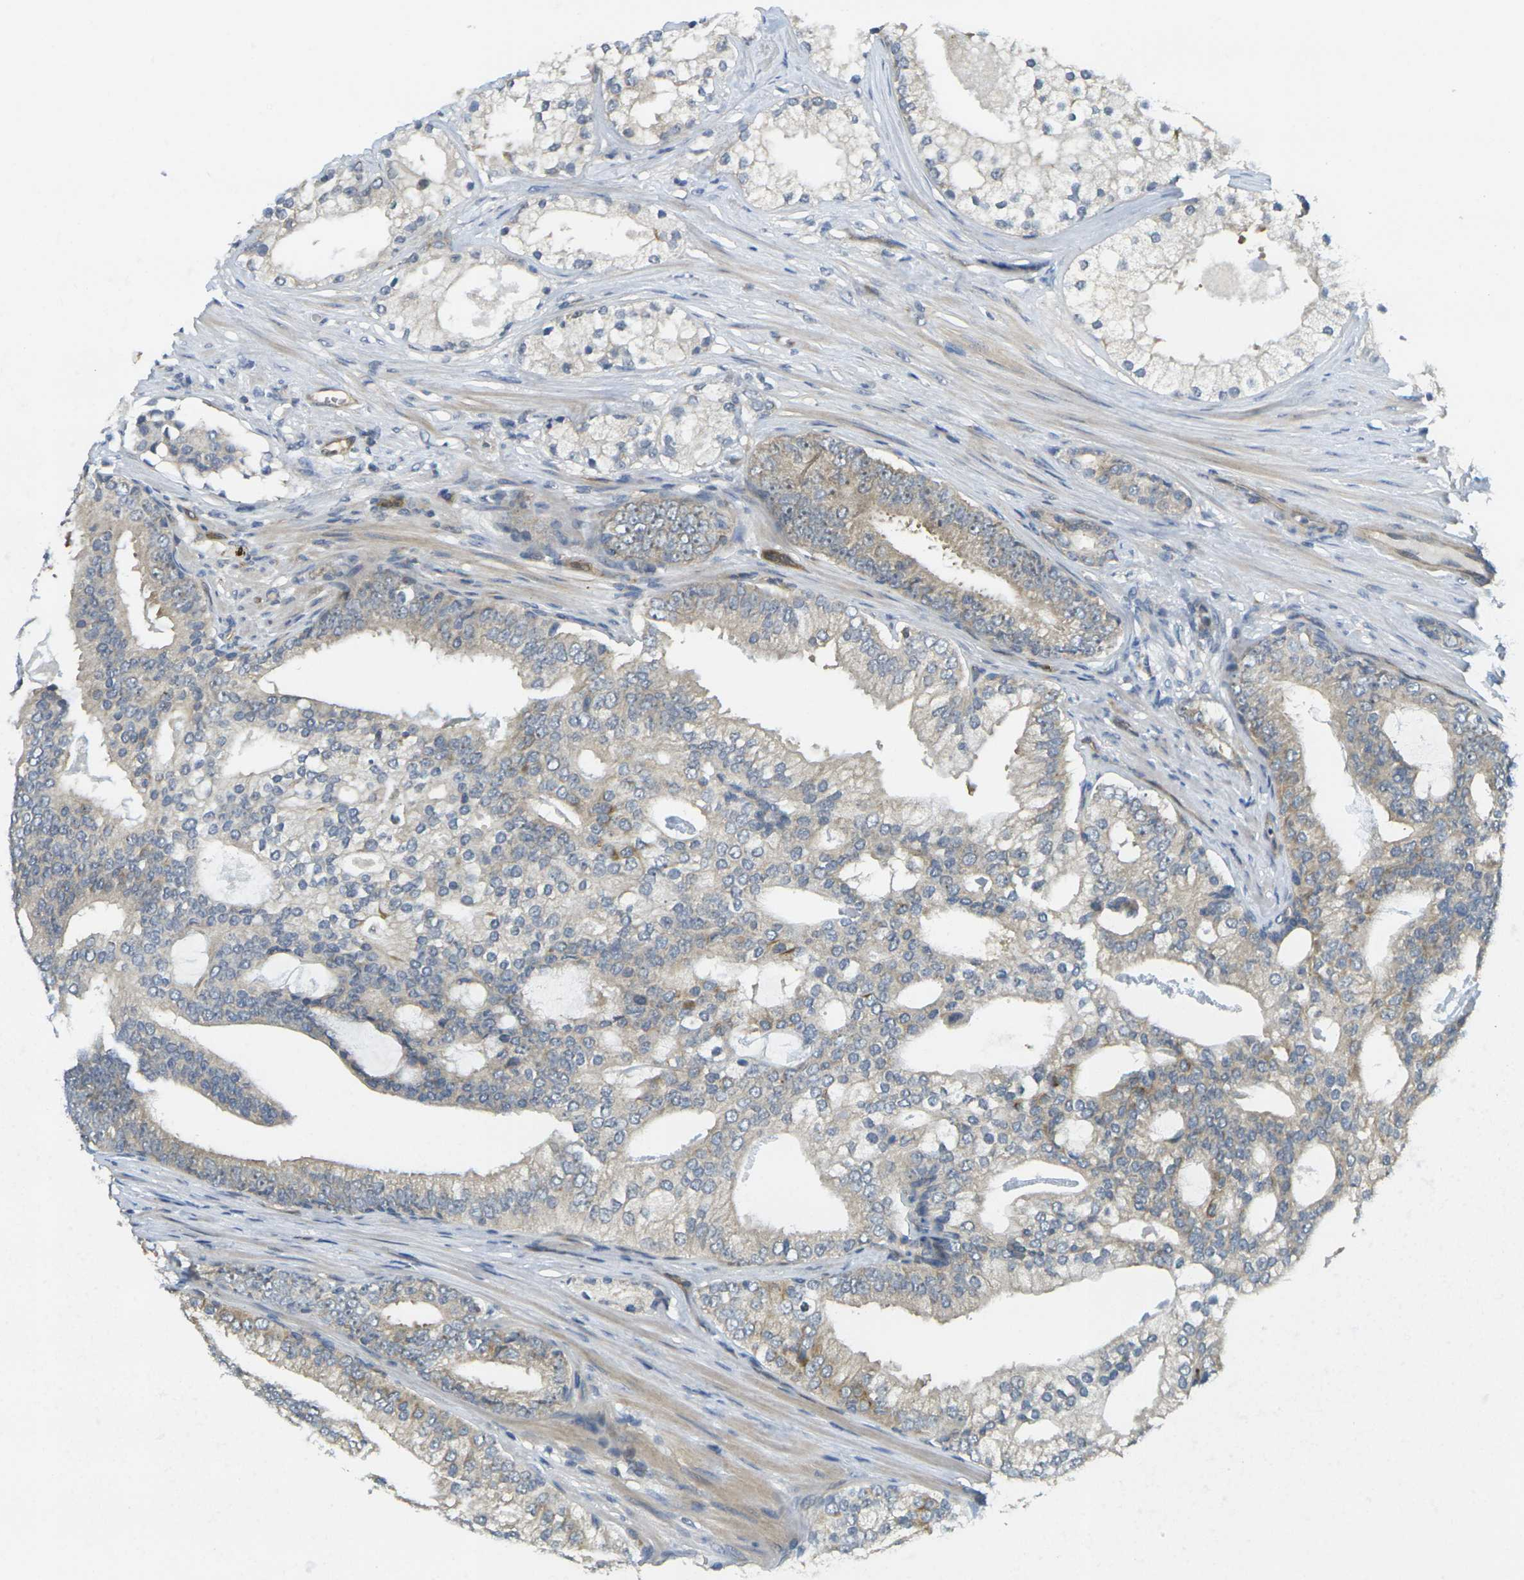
{"staining": {"intensity": "weak", "quantity": "25%-75%", "location": "cytoplasmic/membranous"}, "tissue": "prostate cancer", "cell_type": "Tumor cells", "image_type": "cancer", "snomed": [{"axis": "morphology", "description": "Adenocarcinoma, Low grade"}, {"axis": "topography", "description": "Prostate"}], "caption": "Brown immunohistochemical staining in human prostate adenocarcinoma (low-grade) exhibits weak cytoplasmic/membranous expression in about 25%-75% of tumor cells.", "gene": "MINAR2", "patient": {"sex": "male", "age": 58}}